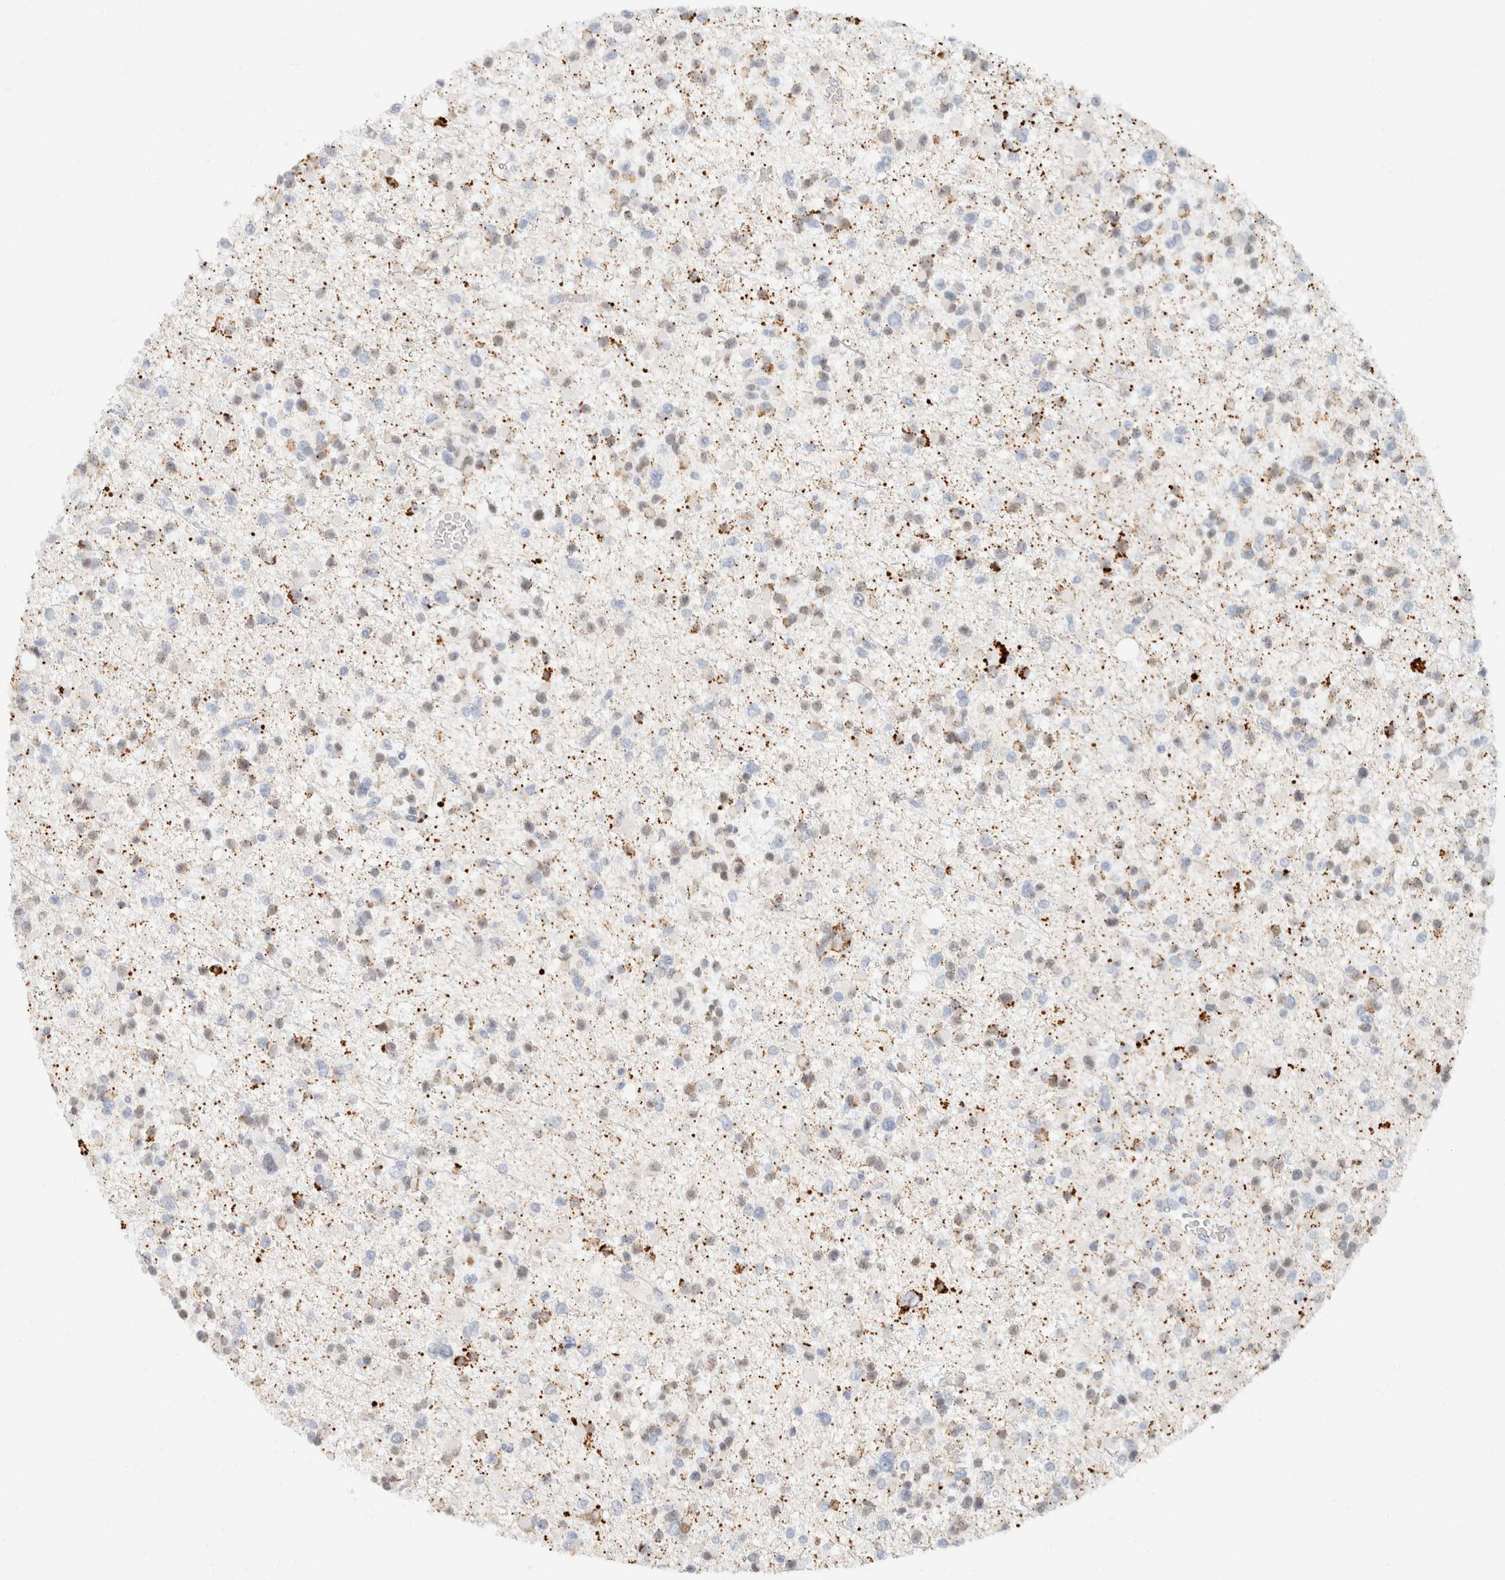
{"staining": {"intensity": "weak", "quantity": "<25%", "location": "cytoplasmic/membranous"}, "tissue": "glioma", "cell_type": "Tumor cells", "image_type": "cancer", "snomed": [{"axis": "morphology", "description": "Glioma, malignant, Low grade"}, {"axis": "topography", "description": "Brain"}], "caption": "This is an immunohistochemistry image of human glioma. There is no positivity in tumor cells.", "gene": "KRT20", "patient": {"sex": "female", "age": 22}}